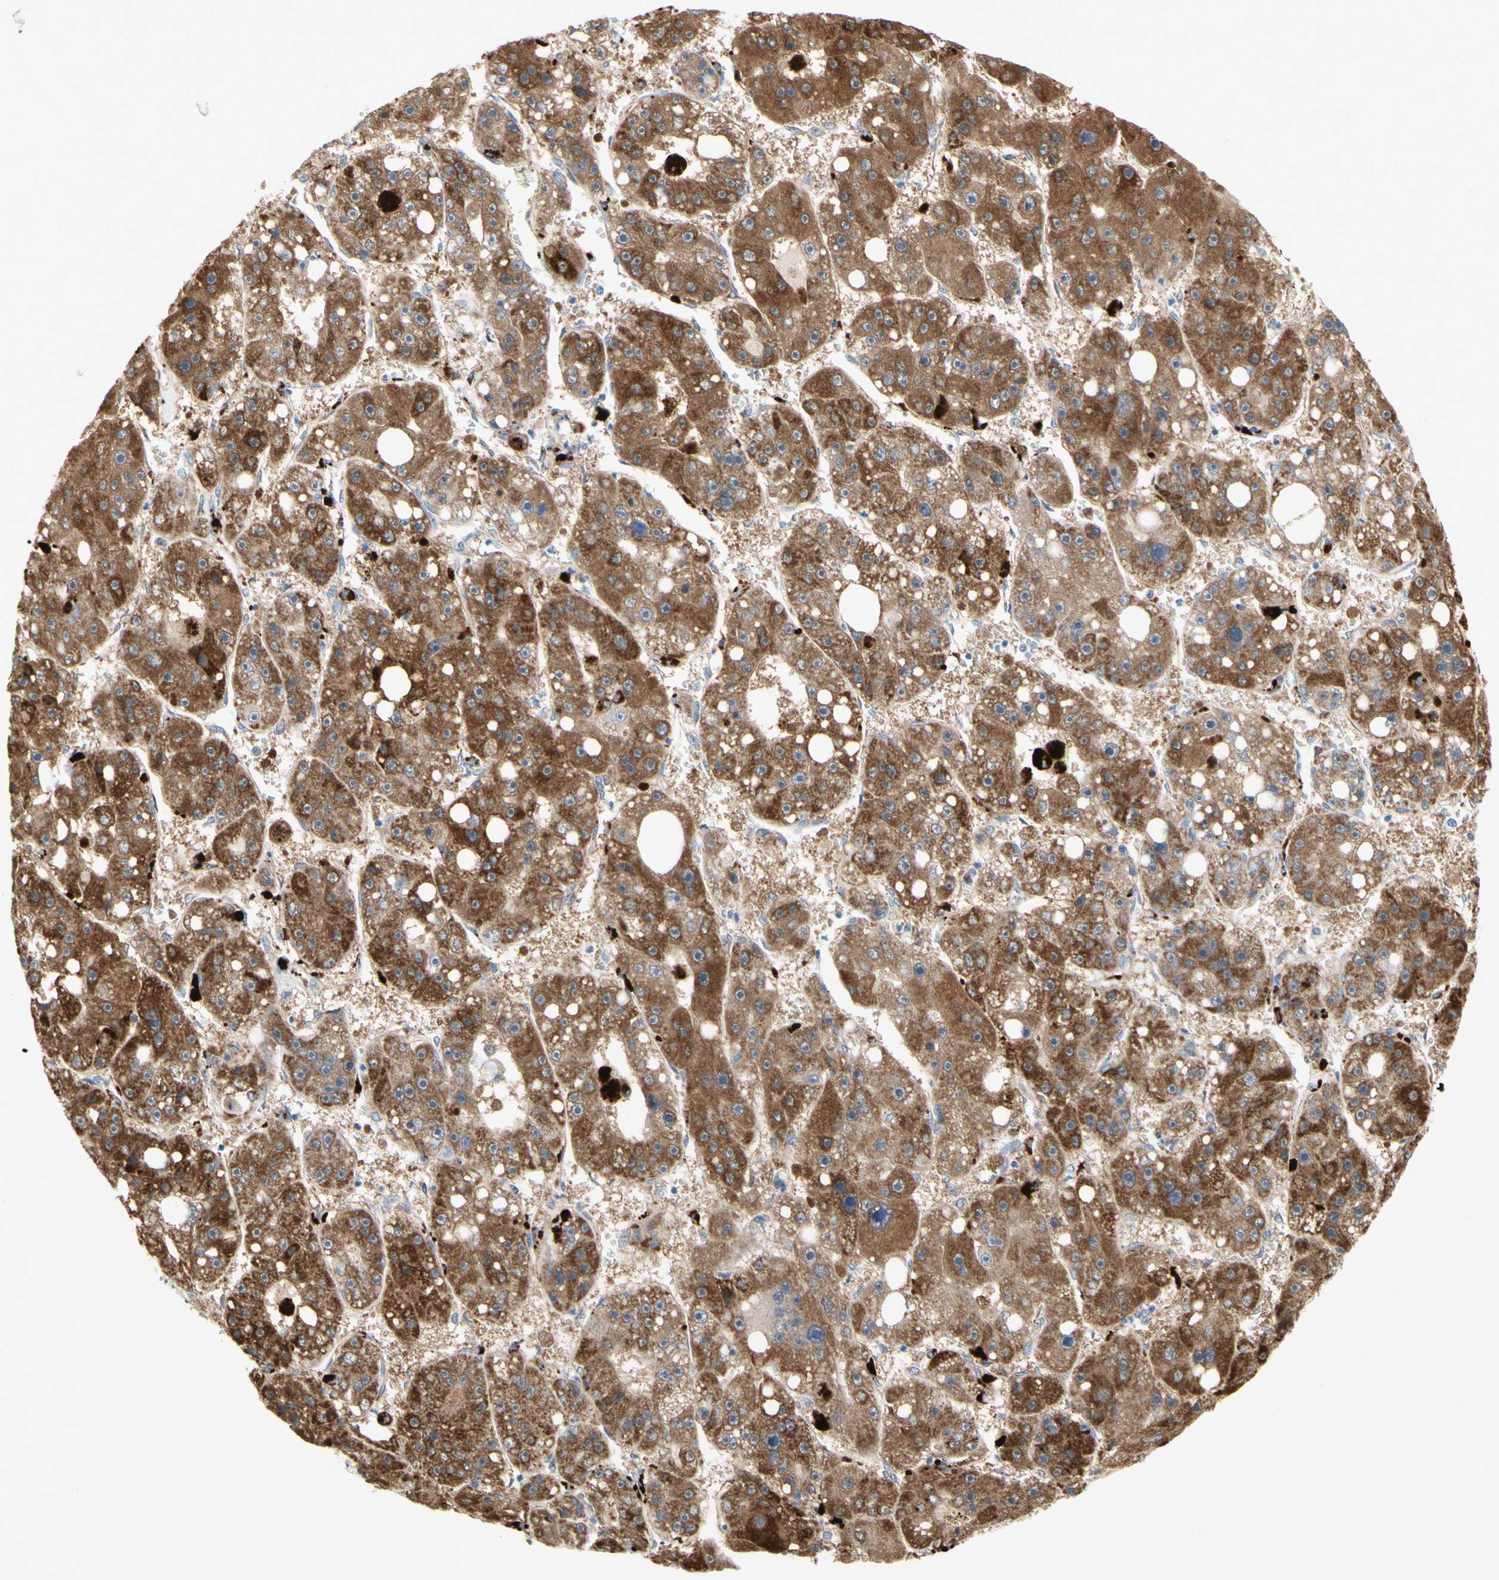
{"staining": {"intensity": "moderate", "quantity": ">75%", "location": "cytoplasmic/membranous"}, "tissue": "liver cancer", "cell_type": "Tumor cells", "image_type": "cancer", "snomed": [{"axis": "morphology", "description": "Carcinoma, Hepatocellular, NOS"}, {"axis": "topography", "description": "Liver"}], "caption": "A high-resolution image shows immunohistochemistry staining of liver cancer (hepatocellular carcinoma), which reveals moderate cytoplasmic/membranous staining in approximately >75% of tumor cells.", "gene": "URB2", "patient": {"sex": "female", "age": 61}}